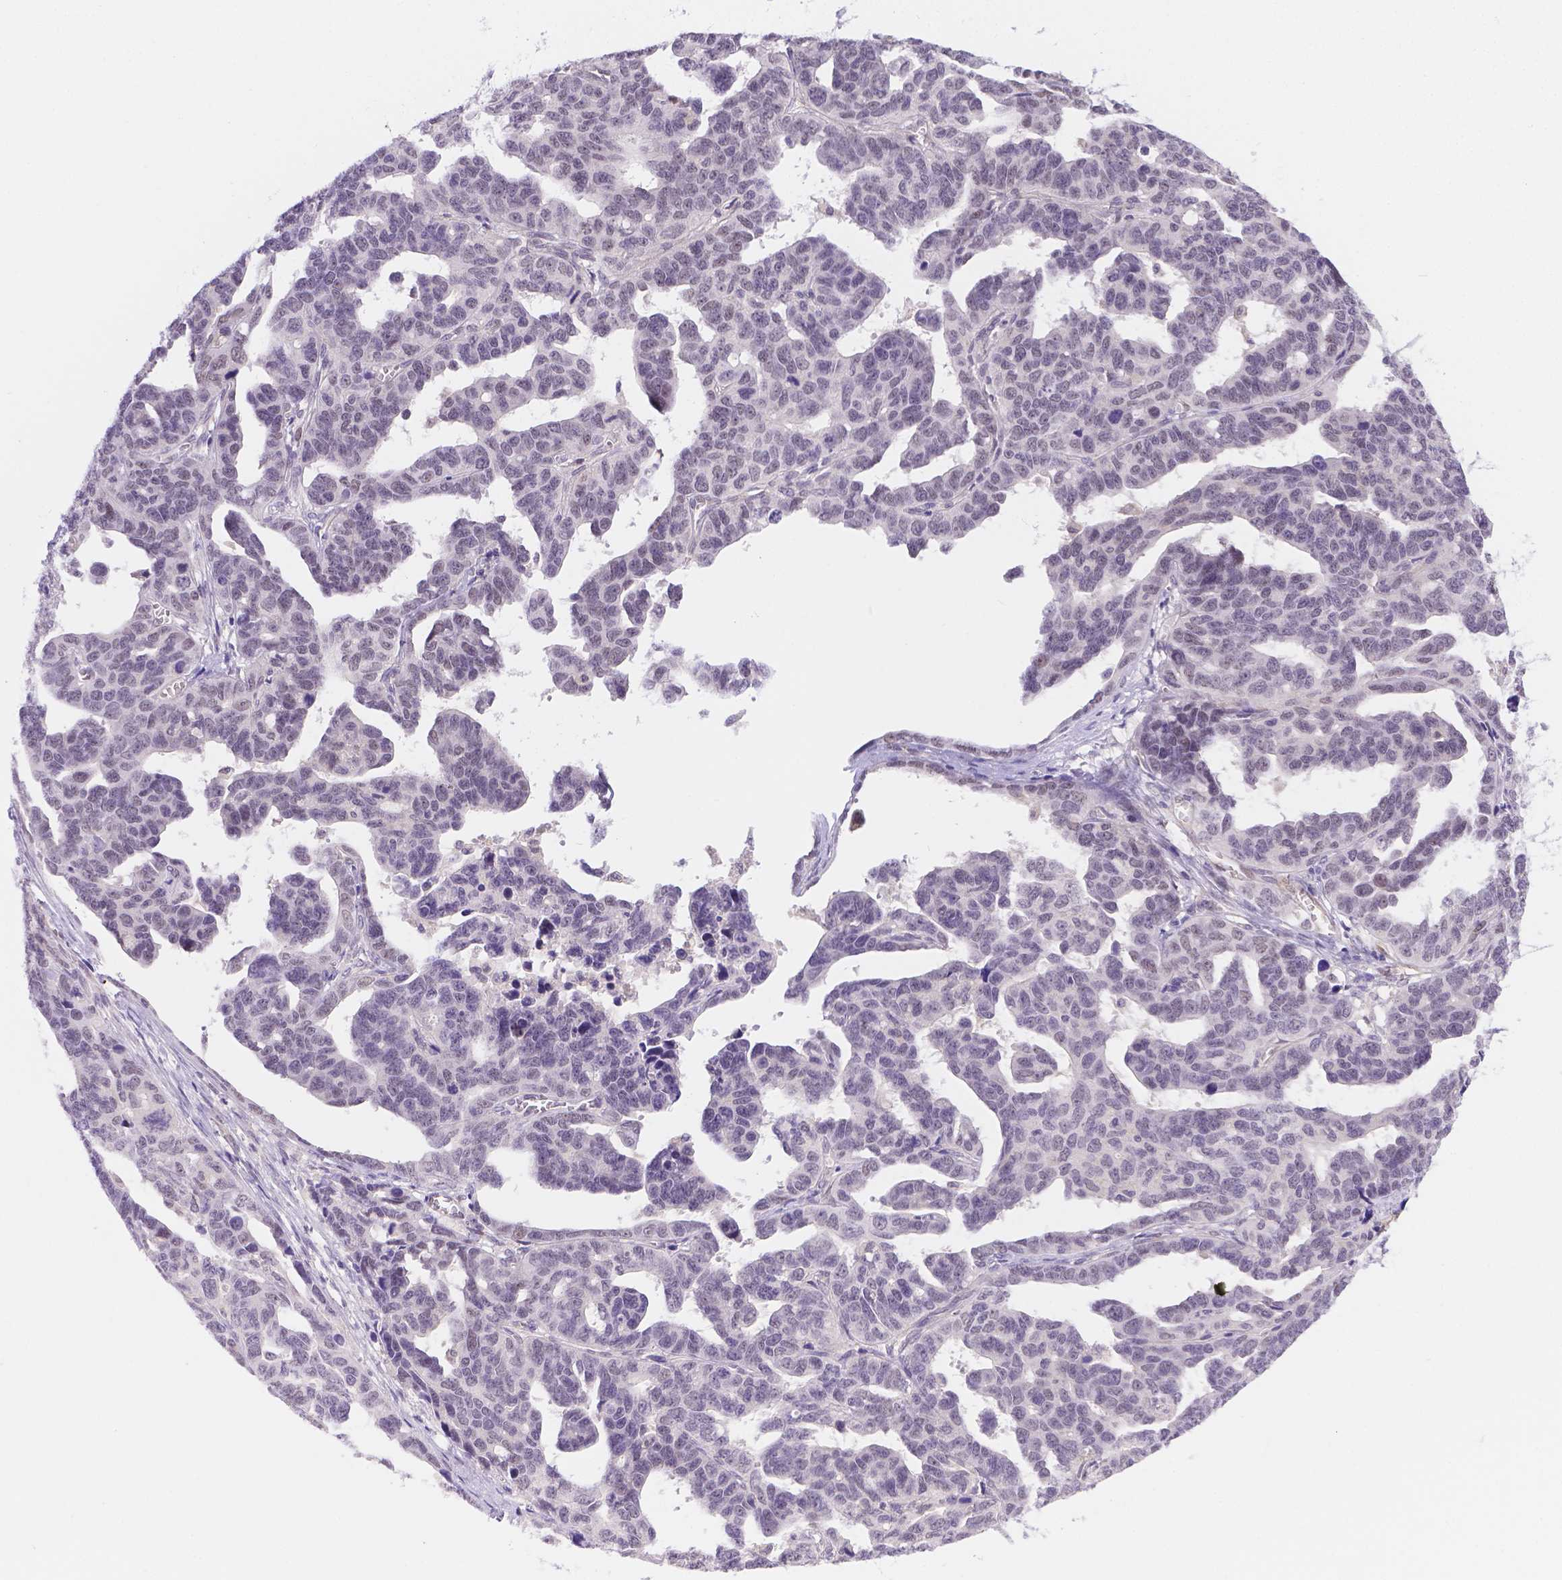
{"staining": {"intensity": "negative", "quantity": "none", "location": "none"}, "tissue": "ovarian cancer", "cell_type": "Tumor cells", "image_type": "cancer", "snomed": [{"axis": "morphology", "description": "Cystadenocarcinoma, serous, NOS"}, {"axis": "topography", "description": "Ovary"}], "caption": "A photomicrograph of ovarian cancer stained for a protein exhibits no brown staining in tumor cells. Nuclei are stained in blue.", "gene": "NXPE2", "patient": {"sex": "female", "age": 69}}